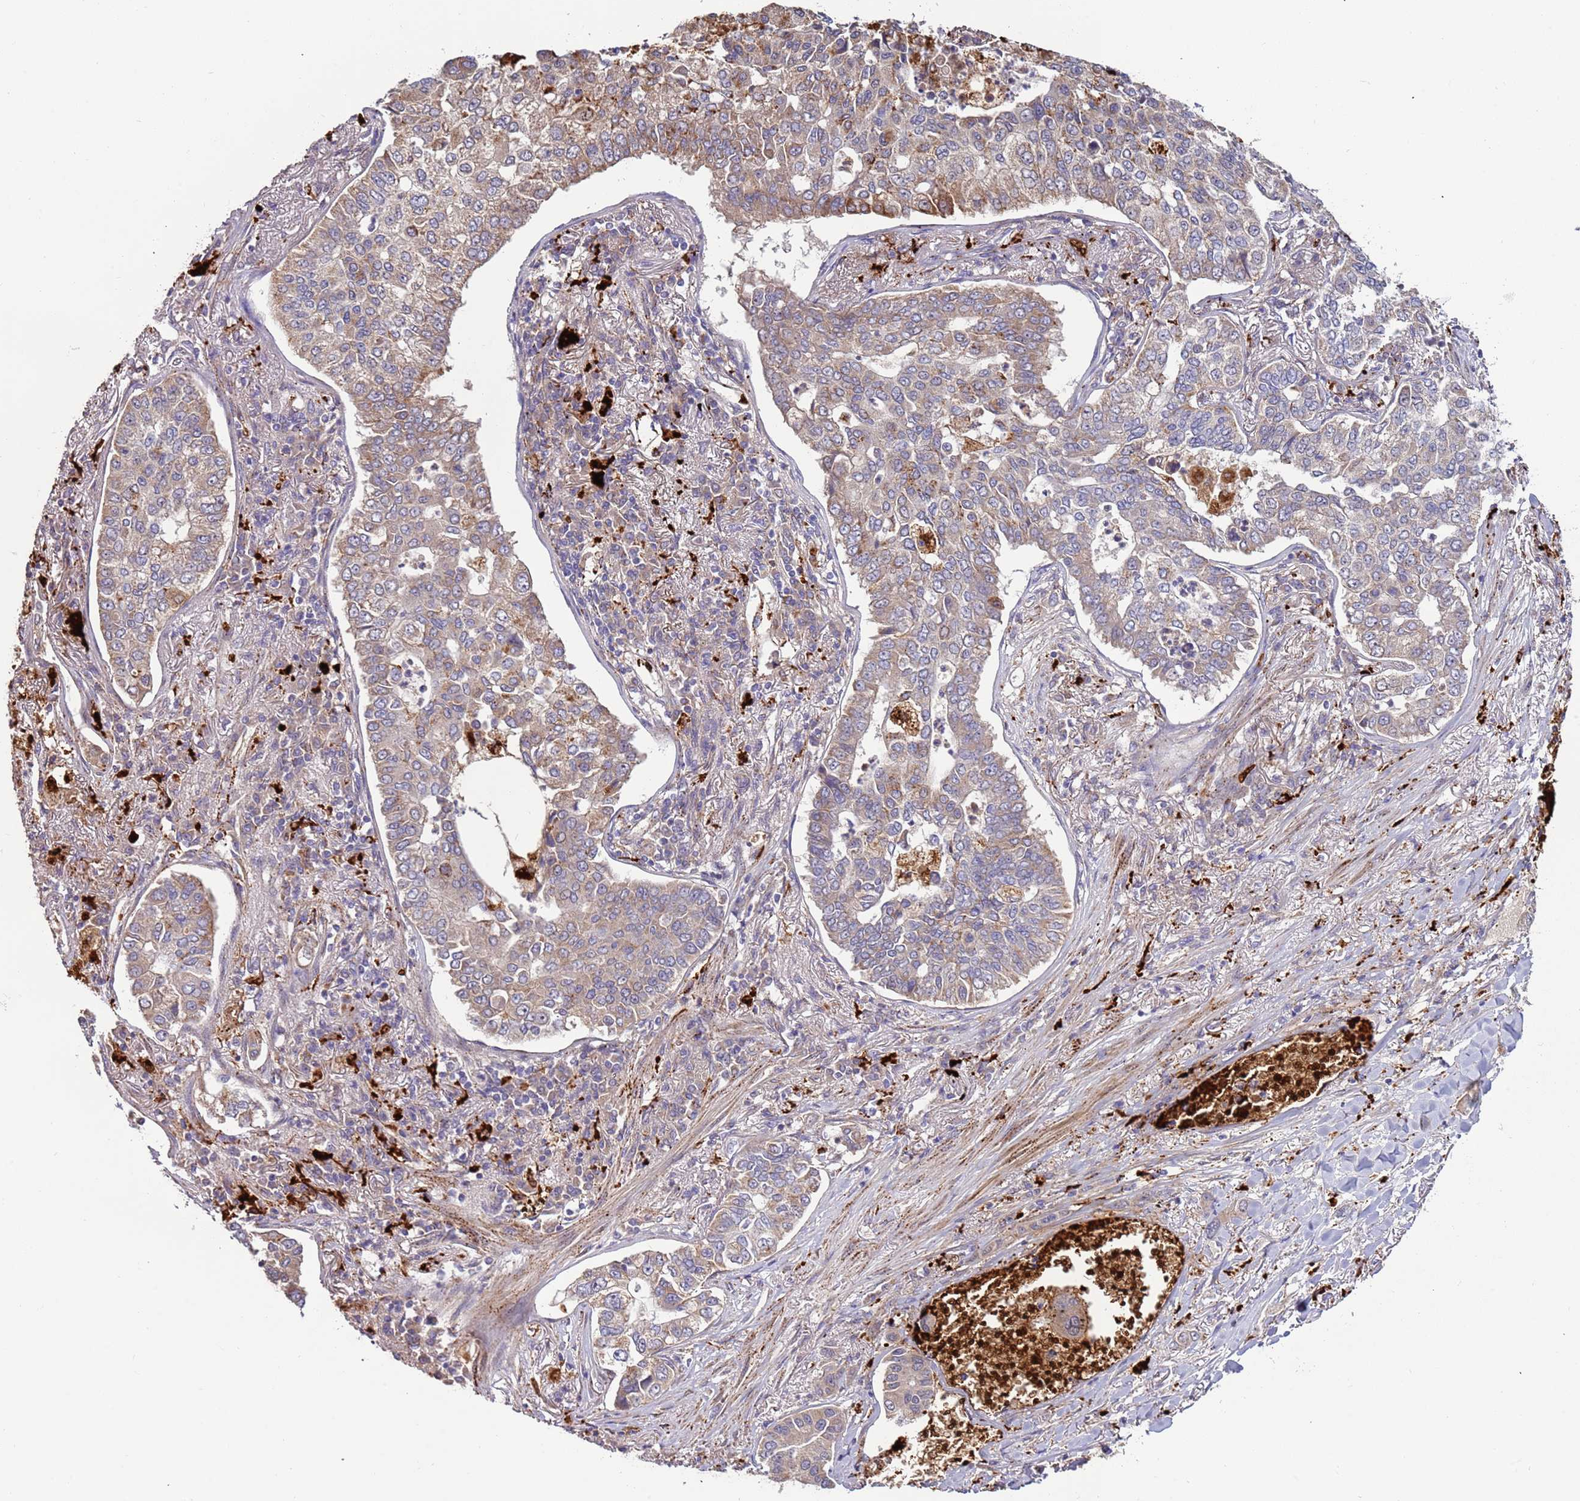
{"staining": {"intensity": "weak", "quantity": "25%-75%", "location": "cytoplasmic/membranous"}, "tissue": "lung cancer", "cell_type": "Tumor cells", "image_type": "cancer", "snomed": [{"axis": "morphology", "description": "Adenocarcinoma, NOS"}, {"axis": "topography", "description": "Lung"}], "caption": "Protein staining shows weak cytoplasmic/membranous positivity in approximately 25%-75% of tumor cells in lung cancer.", "gene": "VPS36", "patient": {"sex": "male", "age": 49}}